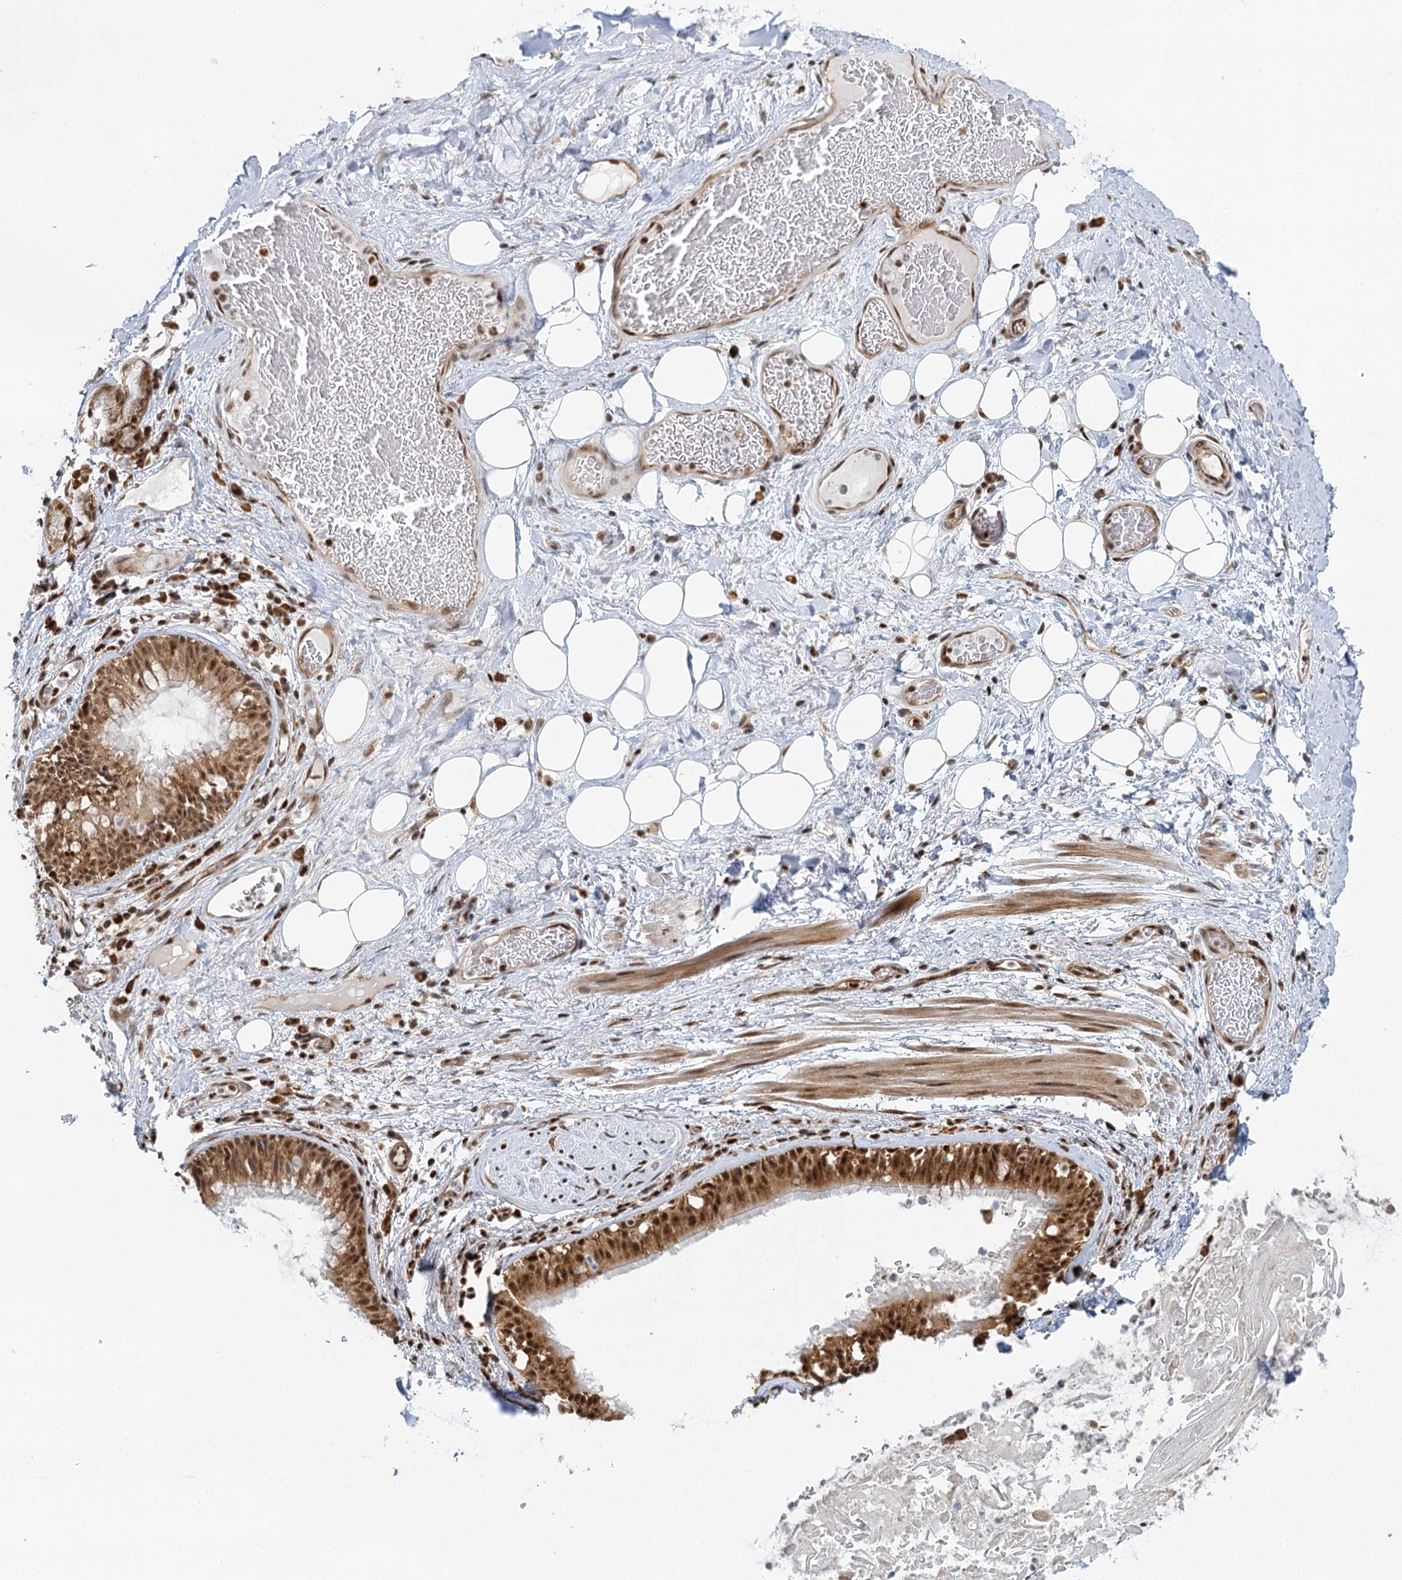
{"staining": {"intensity": "strong", "quantity": "<25%", "location": "nuclear"}, "tissue": "adipose tissue", "cell_type": "Adipocytes", "image_type": "normal", "snomed": [{"axis": "morphology", "description": "Normal tissue, NOS"}, {"axis": "topography", "description": "Lymph node"}, {"axis": "topography", "description": "Cartilage tissue"}, {"axis": "topography", "description": "Bronchus"}], "caption": "Adipose tissue stained with immunohistochemistry (IHC) demonstrates strong nuclear expression in approximately <25% of adipocytes. The protein is stained brown, and the nuclei are stained in blue (DAB (3,3'-diaminobenzidine) IHC with brightfield microscopy, high magnification).", "gene": "GPATCH11", "patient": {"sex": "male", "age": 63}}